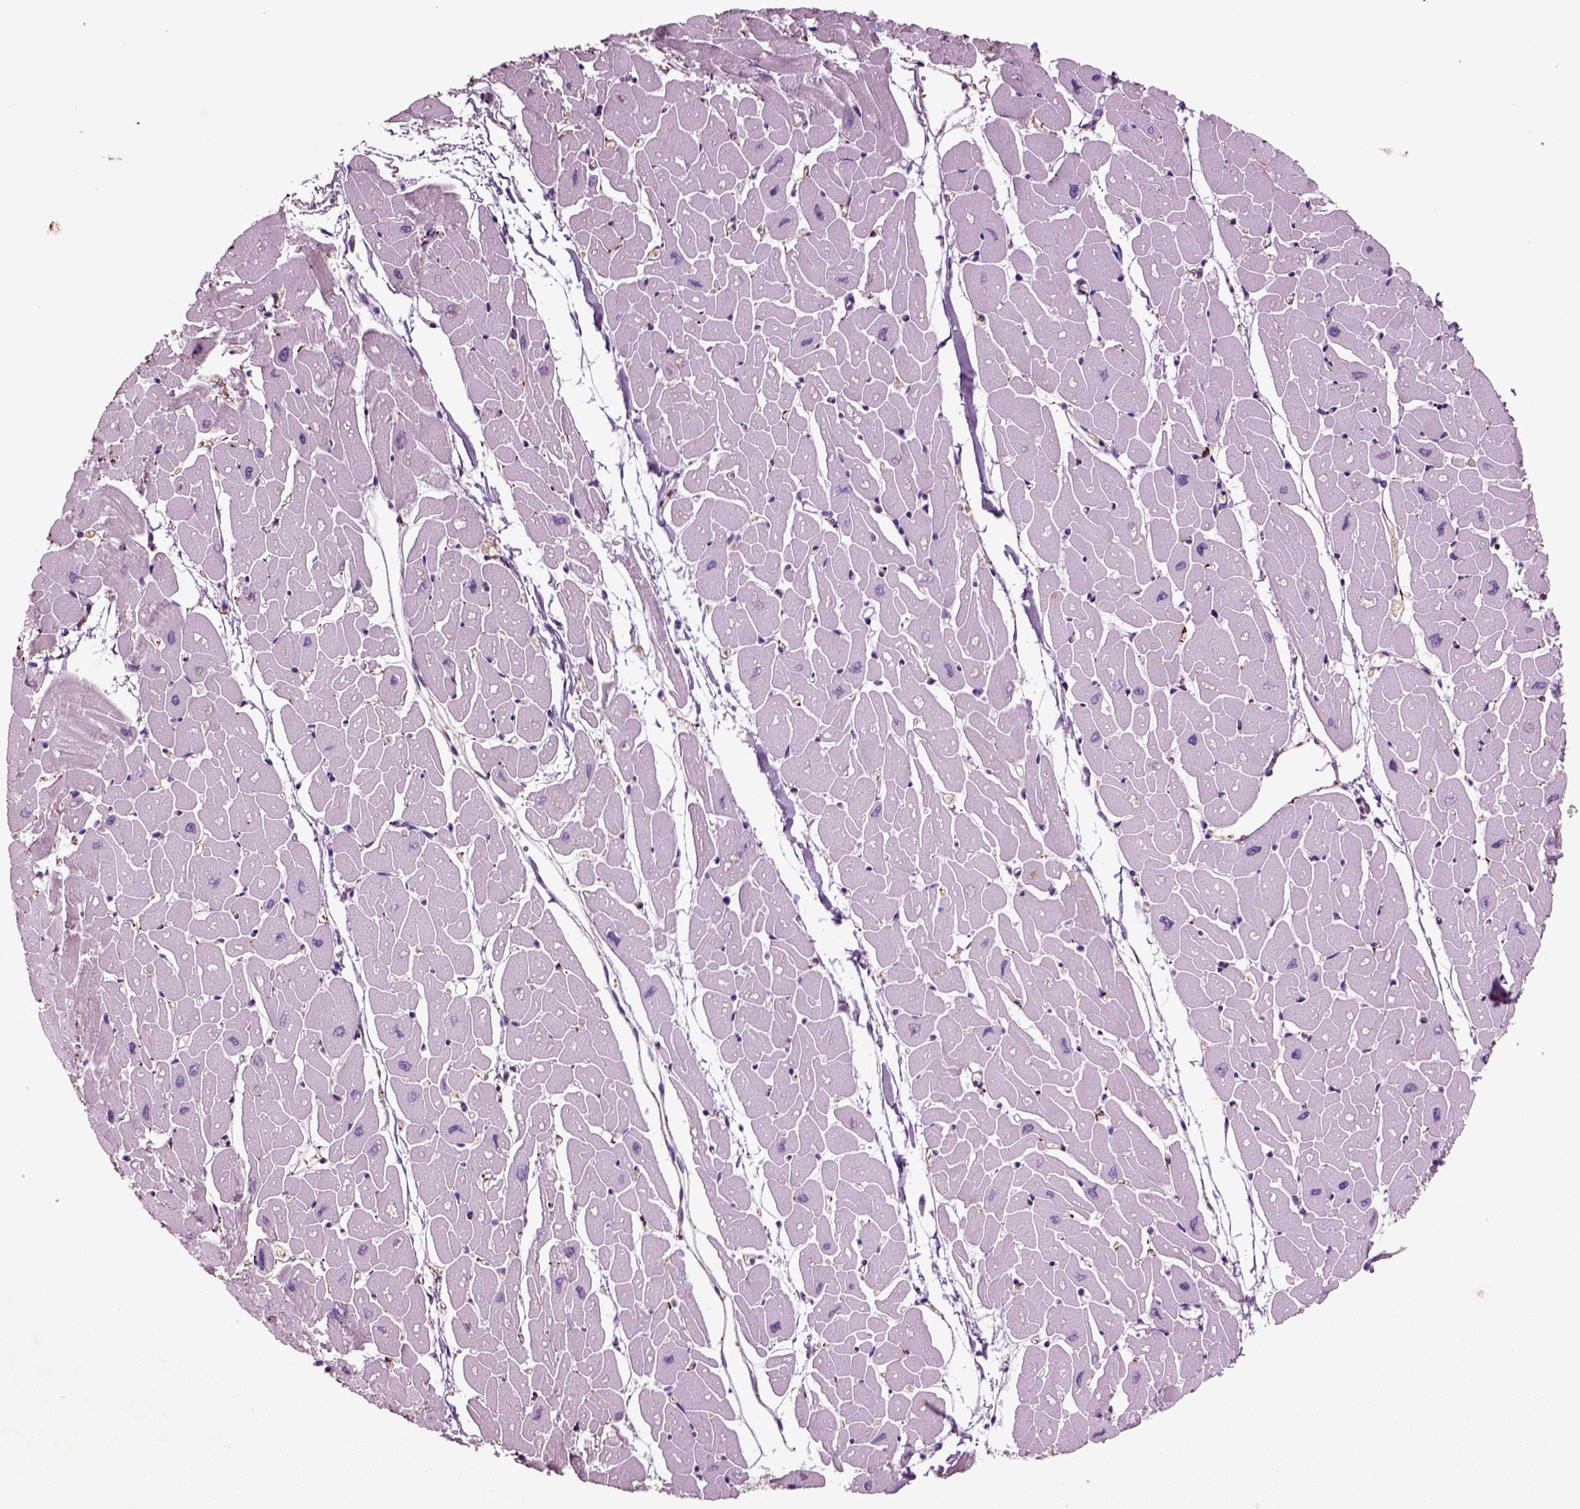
{"staining": {"intensity": "negative", "quantity": "none", "location": "none"}, "tissue": "heart muscle", "cell_type": "Cardiomyocytes", "image_type": "normal", "snomed": [{"axis": "morphology", "description": "Normal tissue, NOS"}, {"axis": "topography", "description": "Heart"}], "caption": "DAB (3,3'-diaminobenzidine) immunohistochemical staining of unremarkable heart muscle demonstrates no significant staining in cardiomyocytes. (DAB immunohistochemistry (IHC) visualized using brightfield microscopy, high magnification).", "gene": "CHGB", "patient": {"sex": "male", "age": 57}}